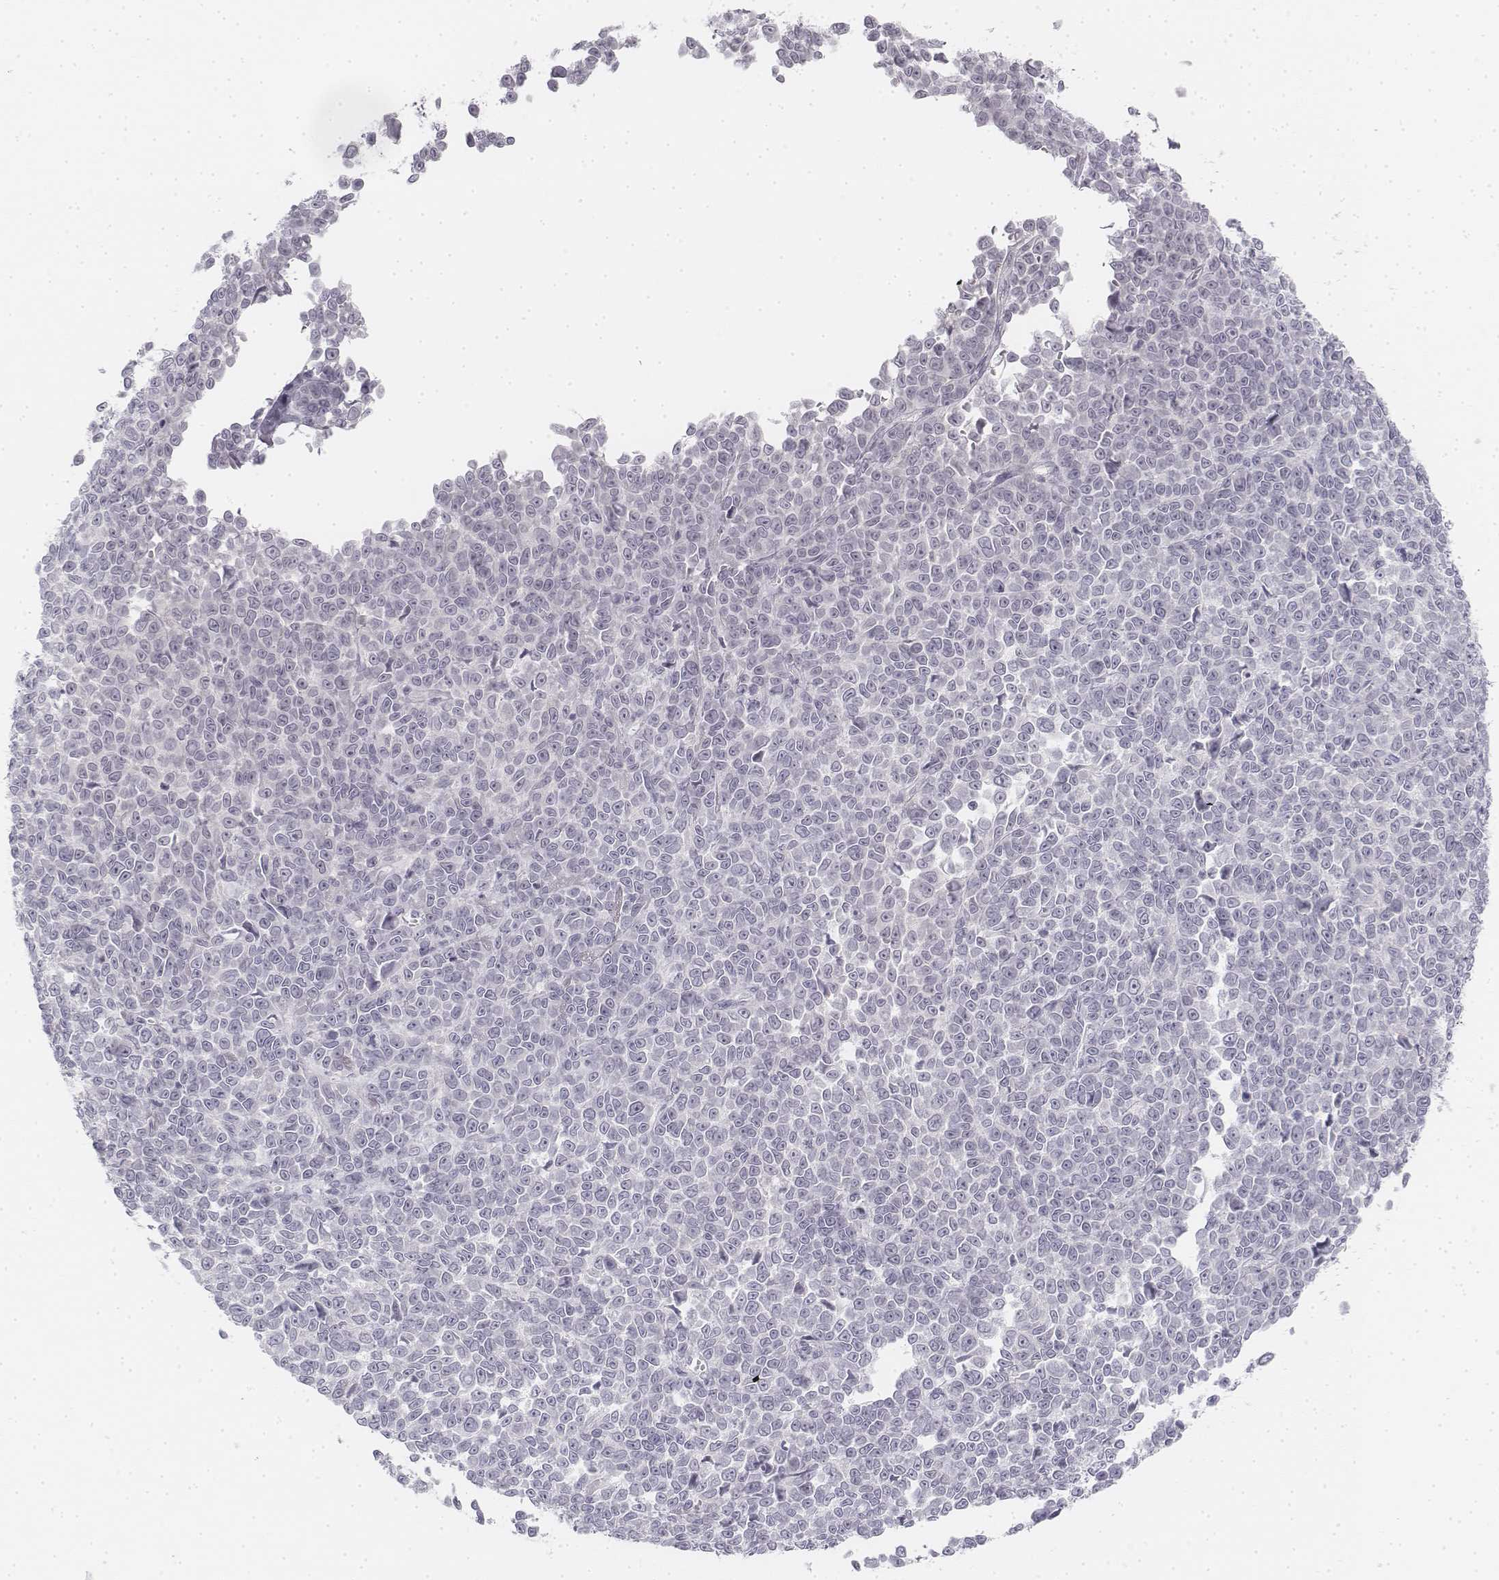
{"staining": {"intensity": "negative", "quantity": "none", "location": "none"}, "tissue": "melanoma", "cell_type": "Tumor cells", "image_type": "cancer", "snomed": [{"axis": "morphology", "description": "Malignant melanoma, NOS"}, {"axis": "topography", "description": "Skin"}], "caption": "Tumor cells are negative for protein expression in human melanoma.", "gene": "KRT25", "patient": {"sex": "female", "age": 95}}